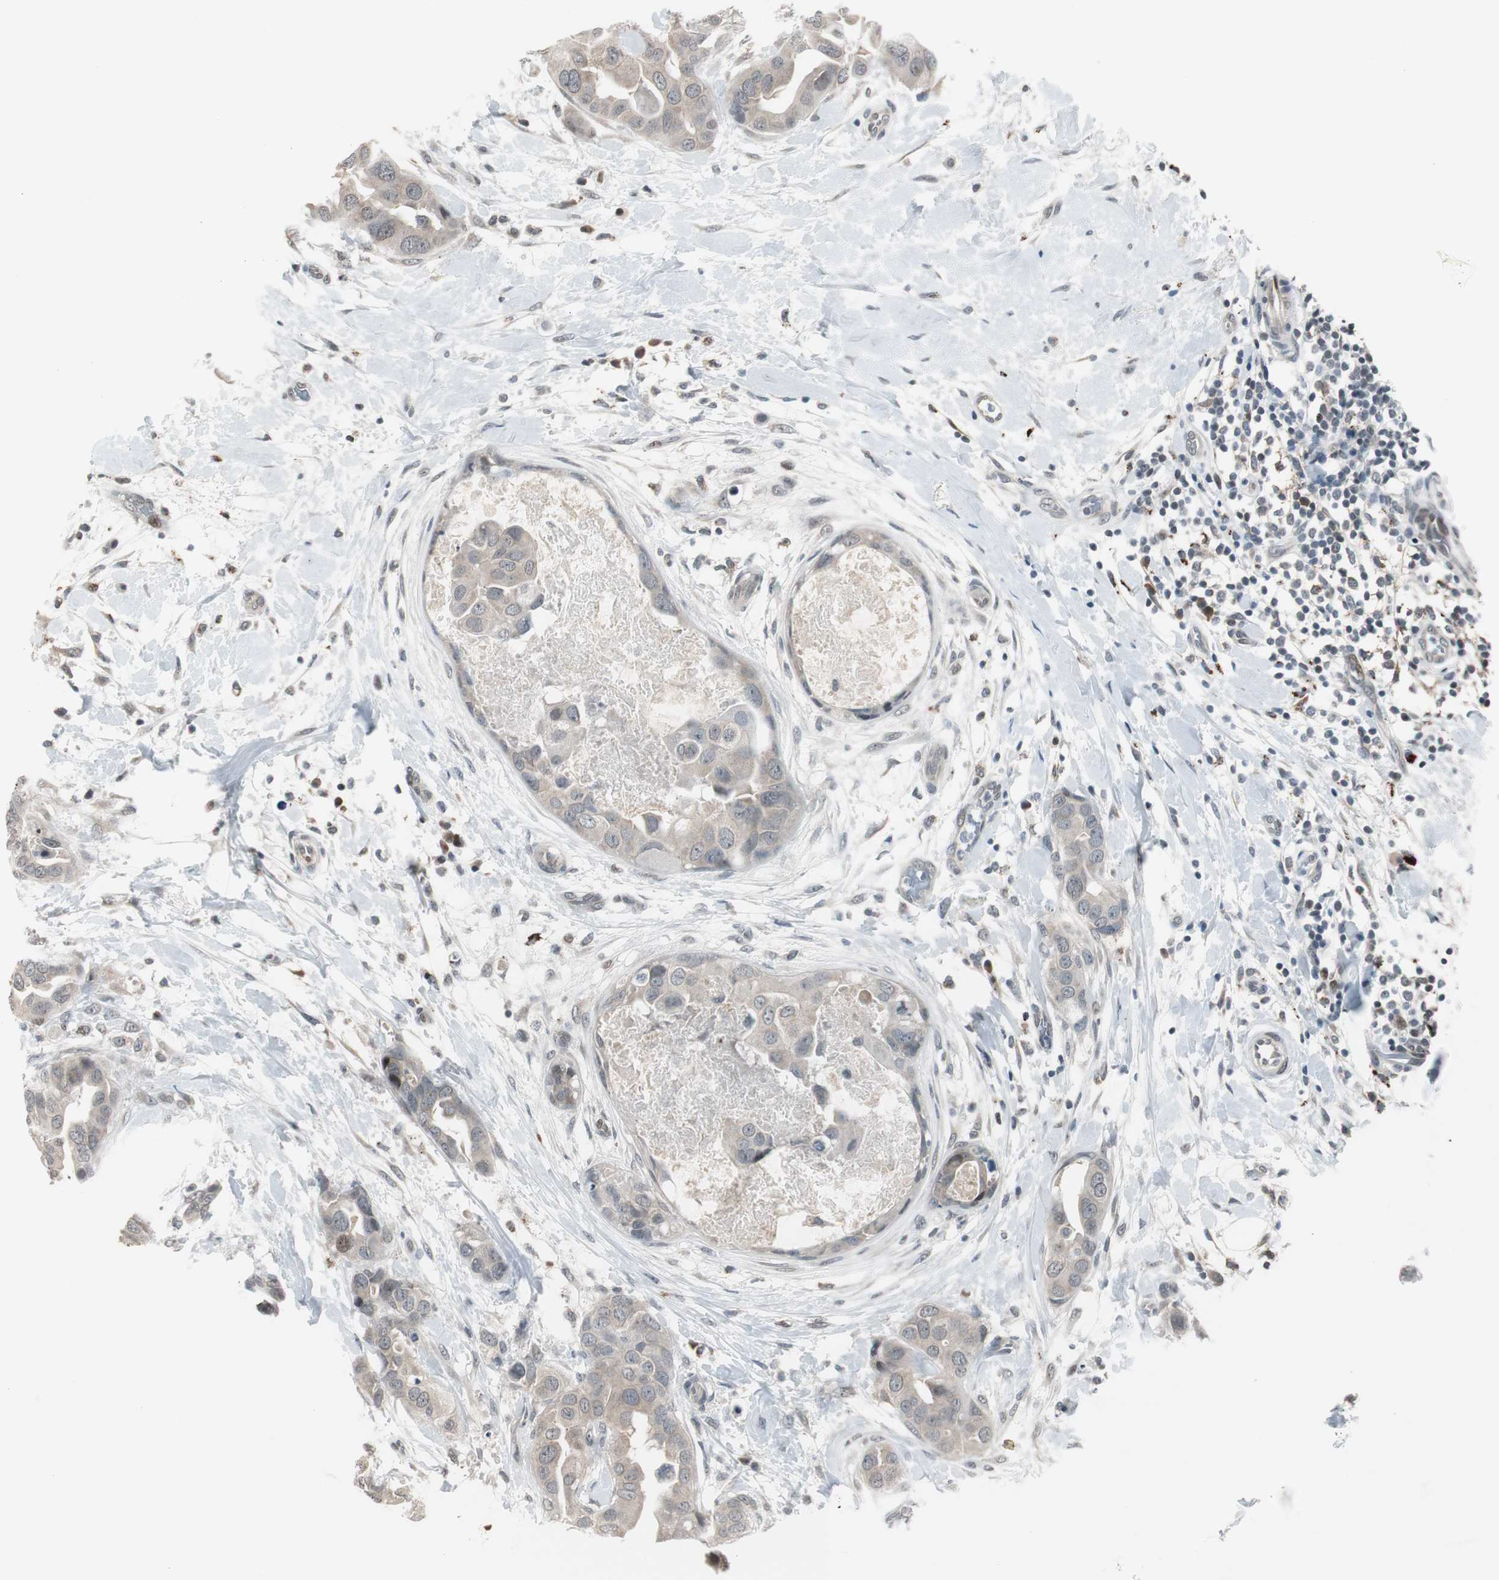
{"staining": {"intensity": "weak", "quantity": "25%-75%", "location": "cytoplasmic/membranous"}, "tissue": "breast cancer", "cell_type": "Tumor cells", "image_type": "cancer", "snomed": [{"axis": "morphology", "description": "Duct carcinoma"}, {"axis": "topography", "description": "Breast"}], "caption": "Immunohistochemical staining of breast intraductal carcinoma displays low levels of weak cytoplasmic/membranous positivity in about 25%-75% of tumor cells. Using DAB (brown) and hematoxylin (blue) stains, captured at high magnification using brightfield microscopy.", "gene": "BOLA1", "patient": {"sex": "female", "age": 40}}